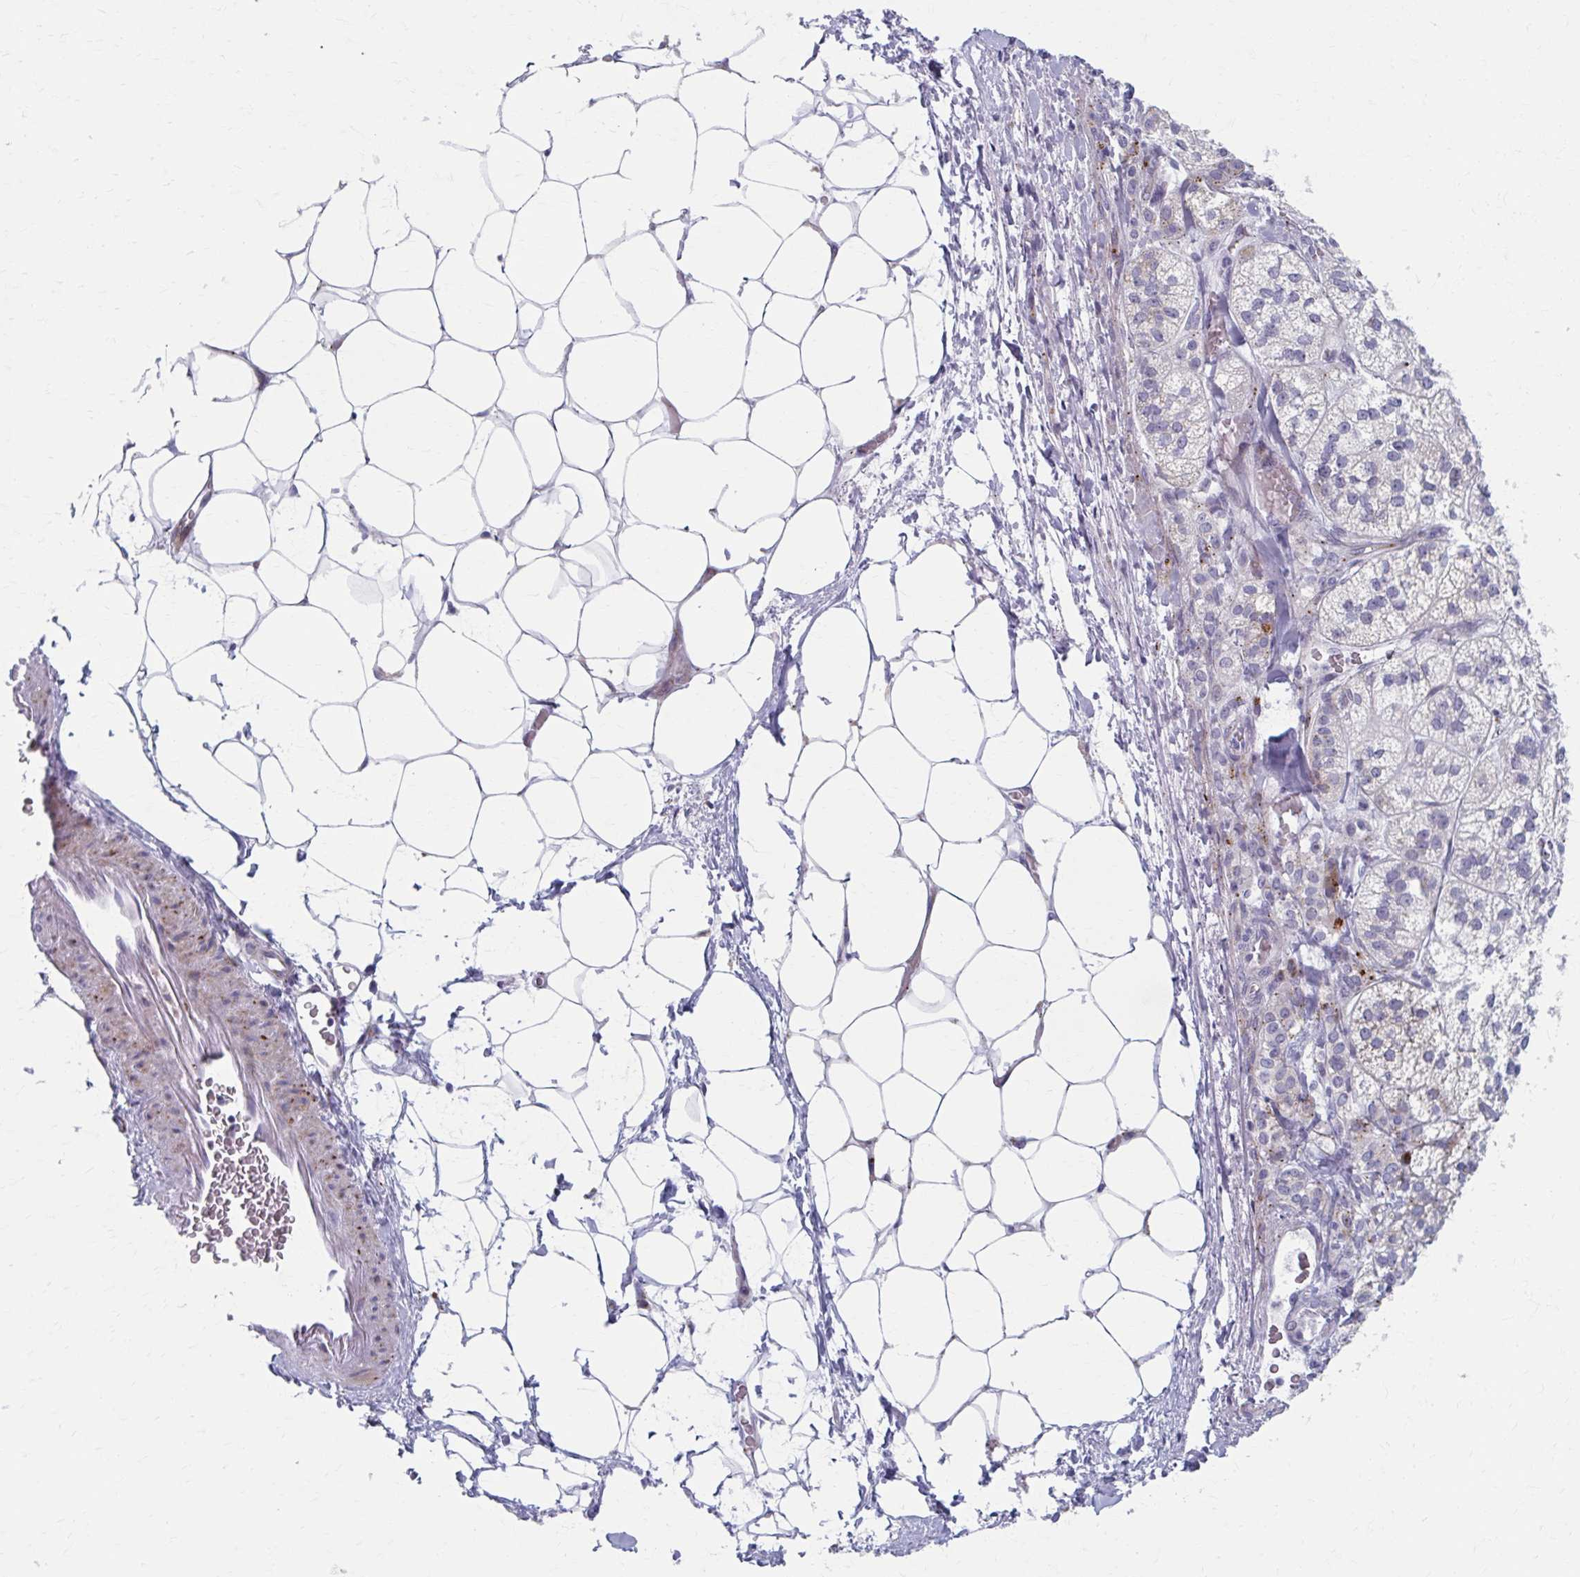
{"staining": {"intensity": "moderate", "quantity": "25%-75%", "location": "cytoplasmic/membranous"}, "tissue": "adrenal gland", "cell_type": "Glandular cells", "image_type": "normal", "snomed": [{"axis": "morphology", "description": "Normal tissue, NOS"}, {"axis": "topography", "description": "Adrenal gland"}], "caption": "An immunohistochemistry (IHC) micrograph of benign tissue is shown. Protein staining in brown labels moderate cytoplasmic/membranous positivity in adrenal gland within glandular cells. (IHC, brightfield microscopy, high magnification).", "gene": "OLFM2", "patient": {"sex": "female", "age": 60}}